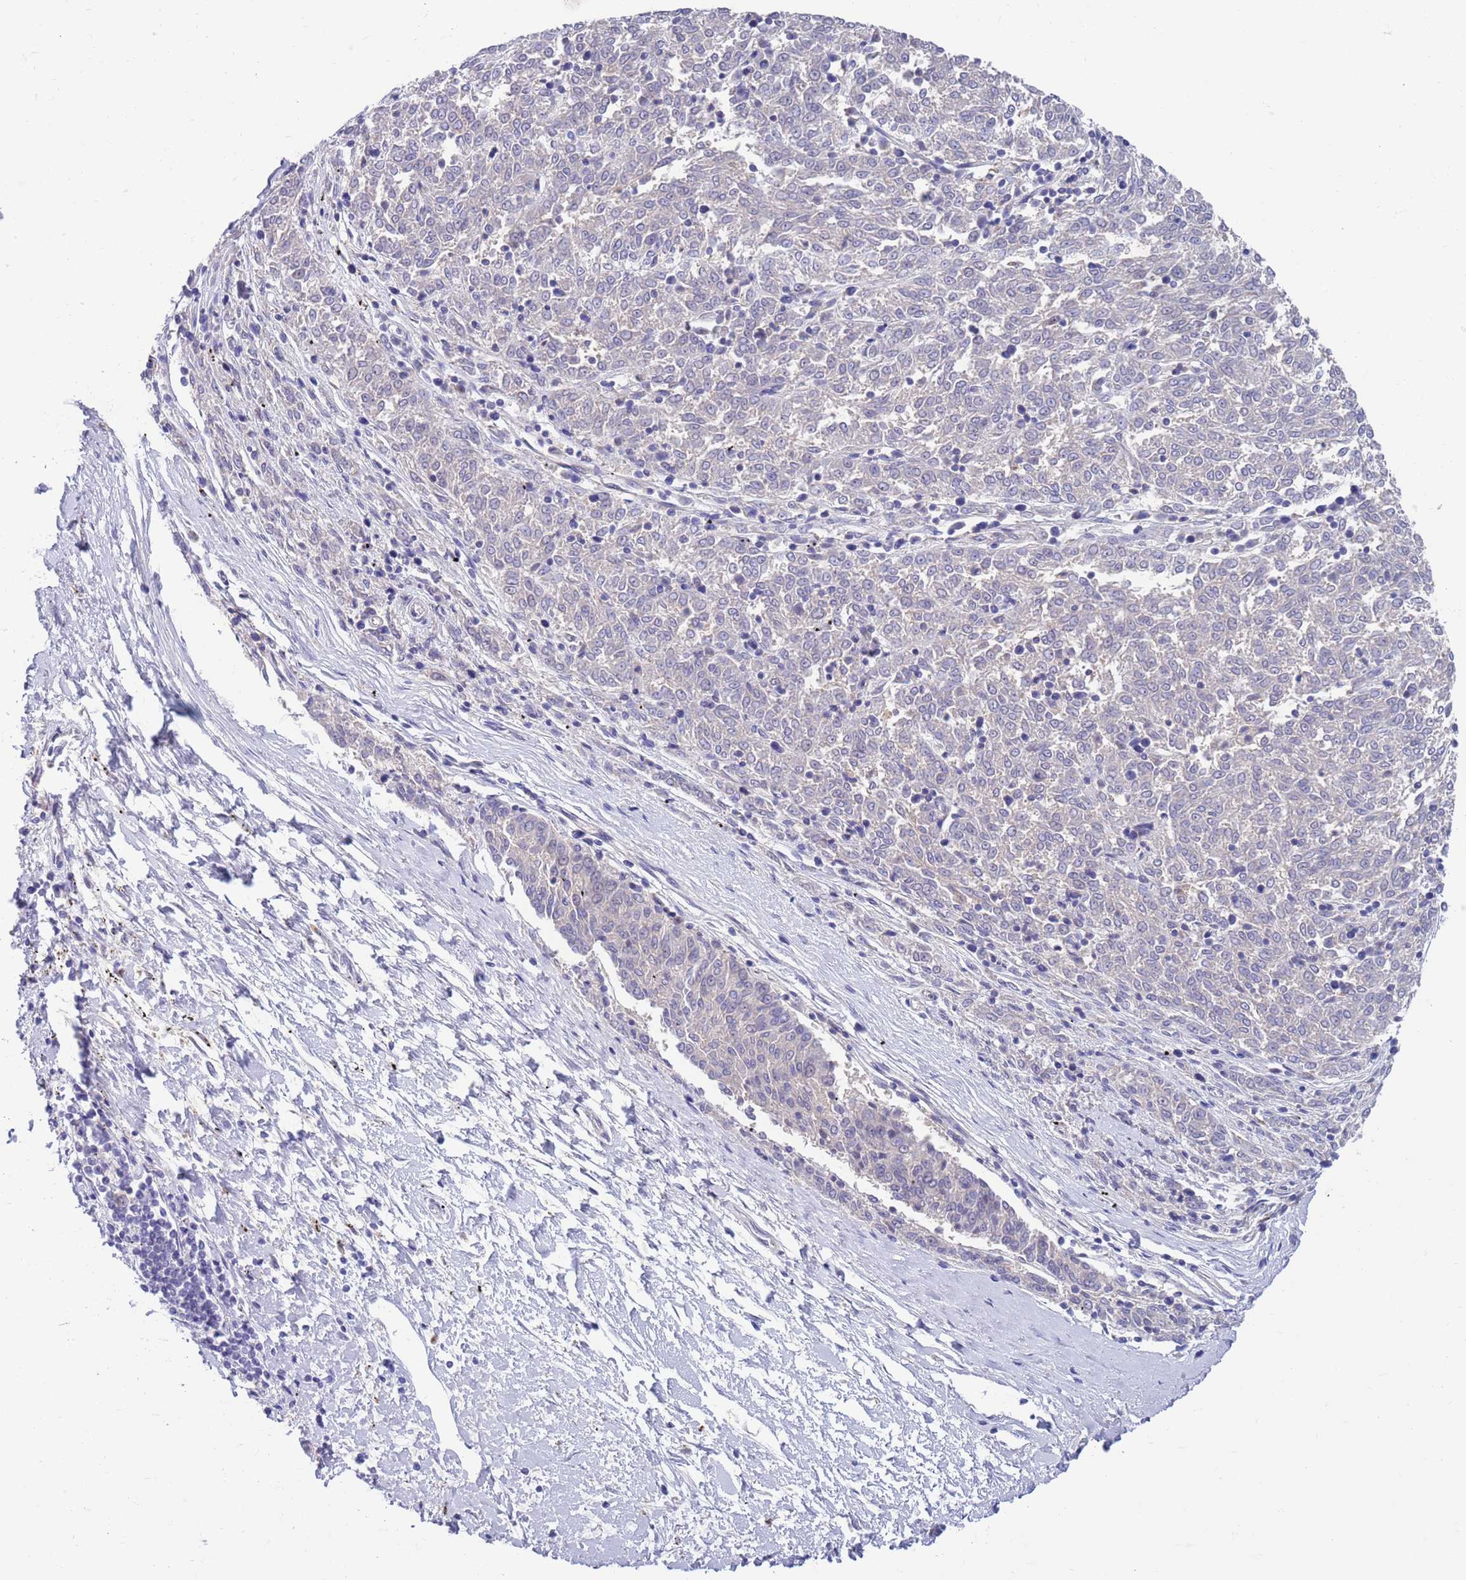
{"staining": {"intensity": "negative", "quantity": "none", "location": "none"}, "tissue": "melanoma", "cell_type": "Tumor cells", "image_type": "cancer", "snomed": [{"axis": "morphology", "description": "Malignant melanoma, NOS"}, {"axis": "topography", "description": "Skin"}], "caption": "Malignant melanoma stained for a protein using immunohistochemistry (IHC) exhibits no staining tumor cells.", "gene": "KLHL29", "patient": {"sex": "female", "age": 72}}